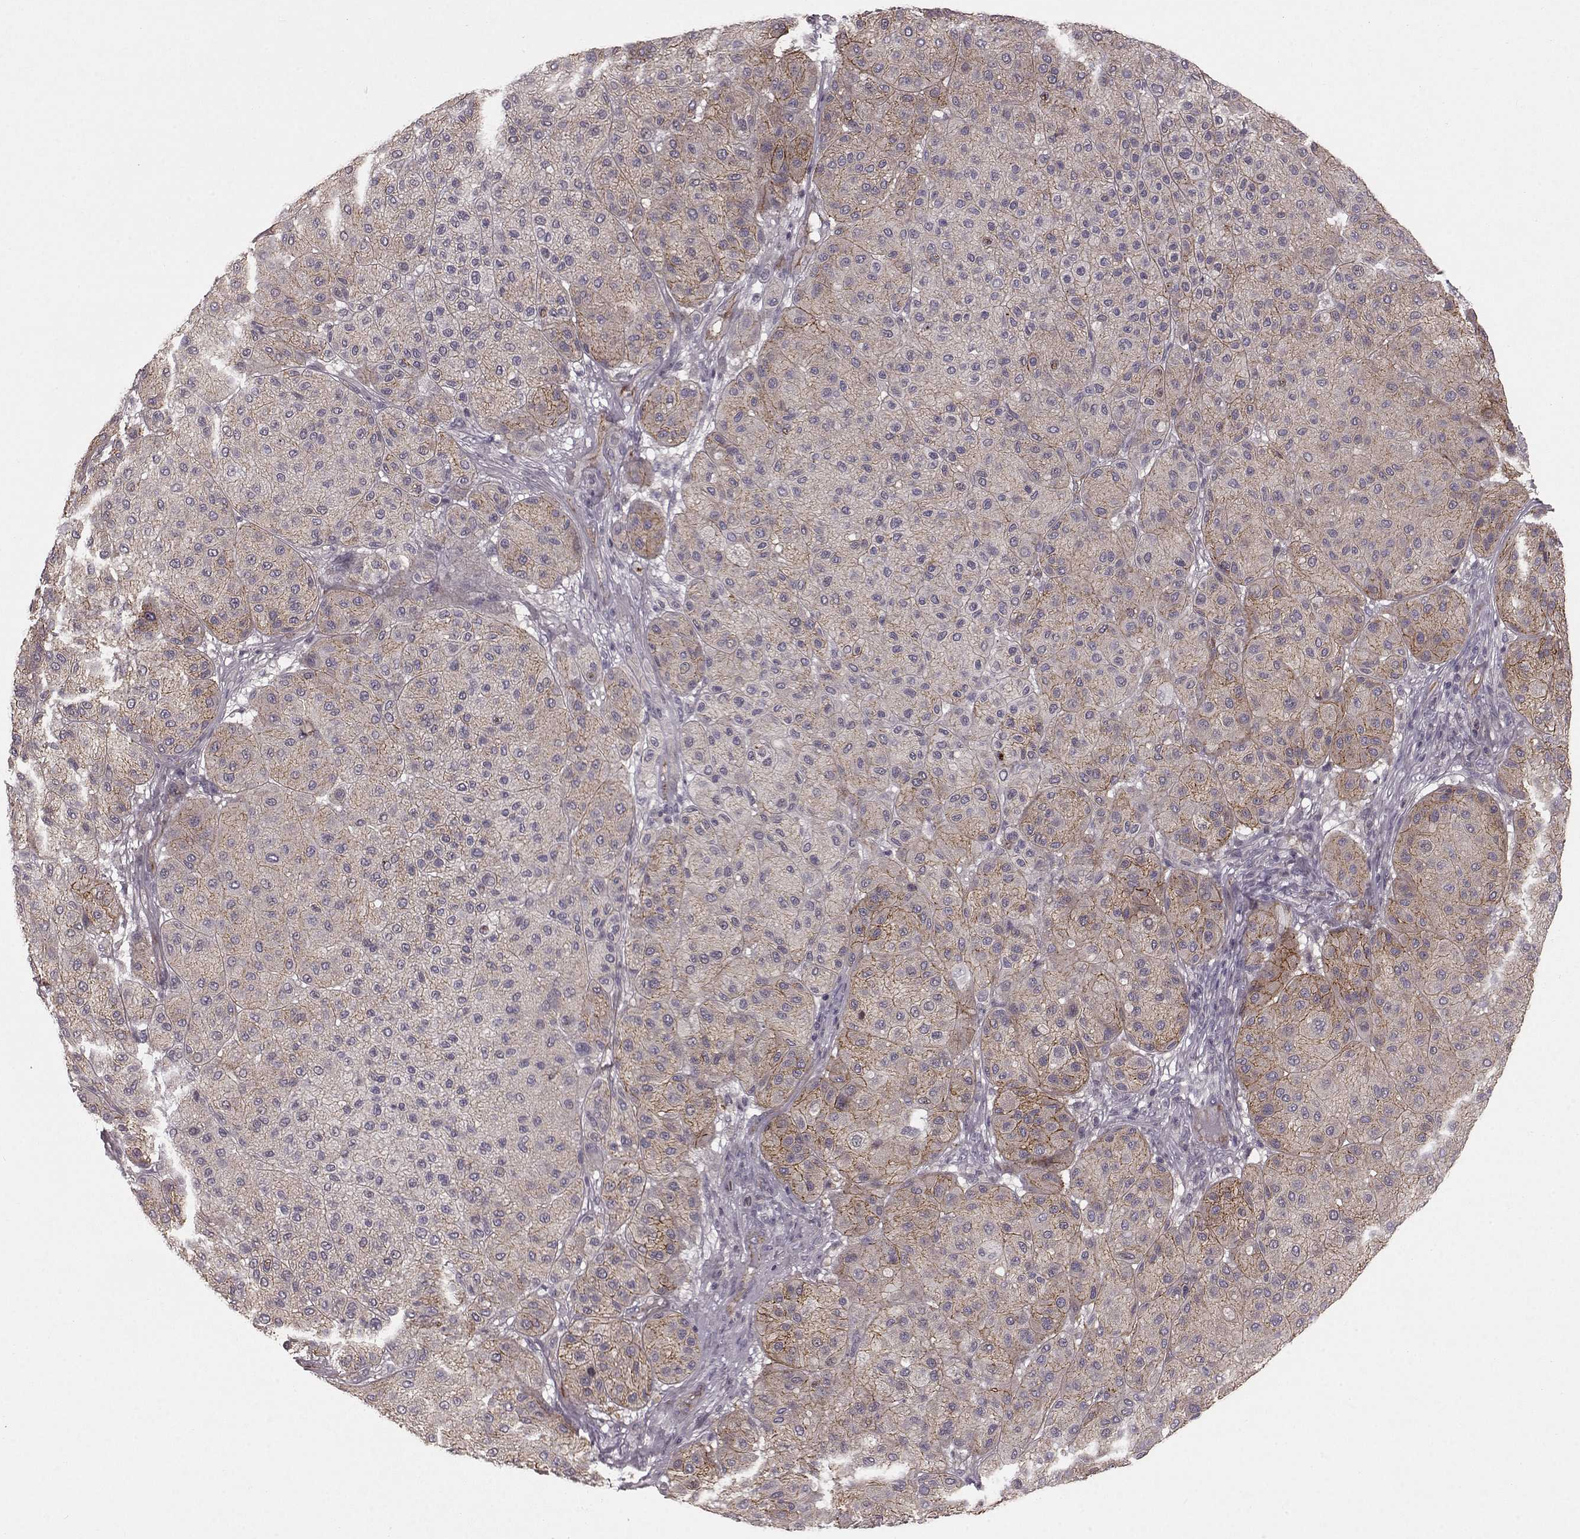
{"staining": {"intensity": "moderate", "quantity": "<25%", "location": "cytoplasmic/membranous"}, "tissue": "melanoma", "cell_type": "Tumor cells", "image_type": "cancer", "snomed": [{"axis": "morphology", "description": "Malignant melanoma, Metastatic site"}, {"axis": "topography", "description": "Smooth muscle"}], "caption": "A high-resolution micrograph shows immunohistochemistry staining of melanoma, which exhibits moderate cytoplasmic/membranous expression in about <25% of tumor cells.", "gene": "SLC22A18", "patient": {"sex": "male", "age": 41}}